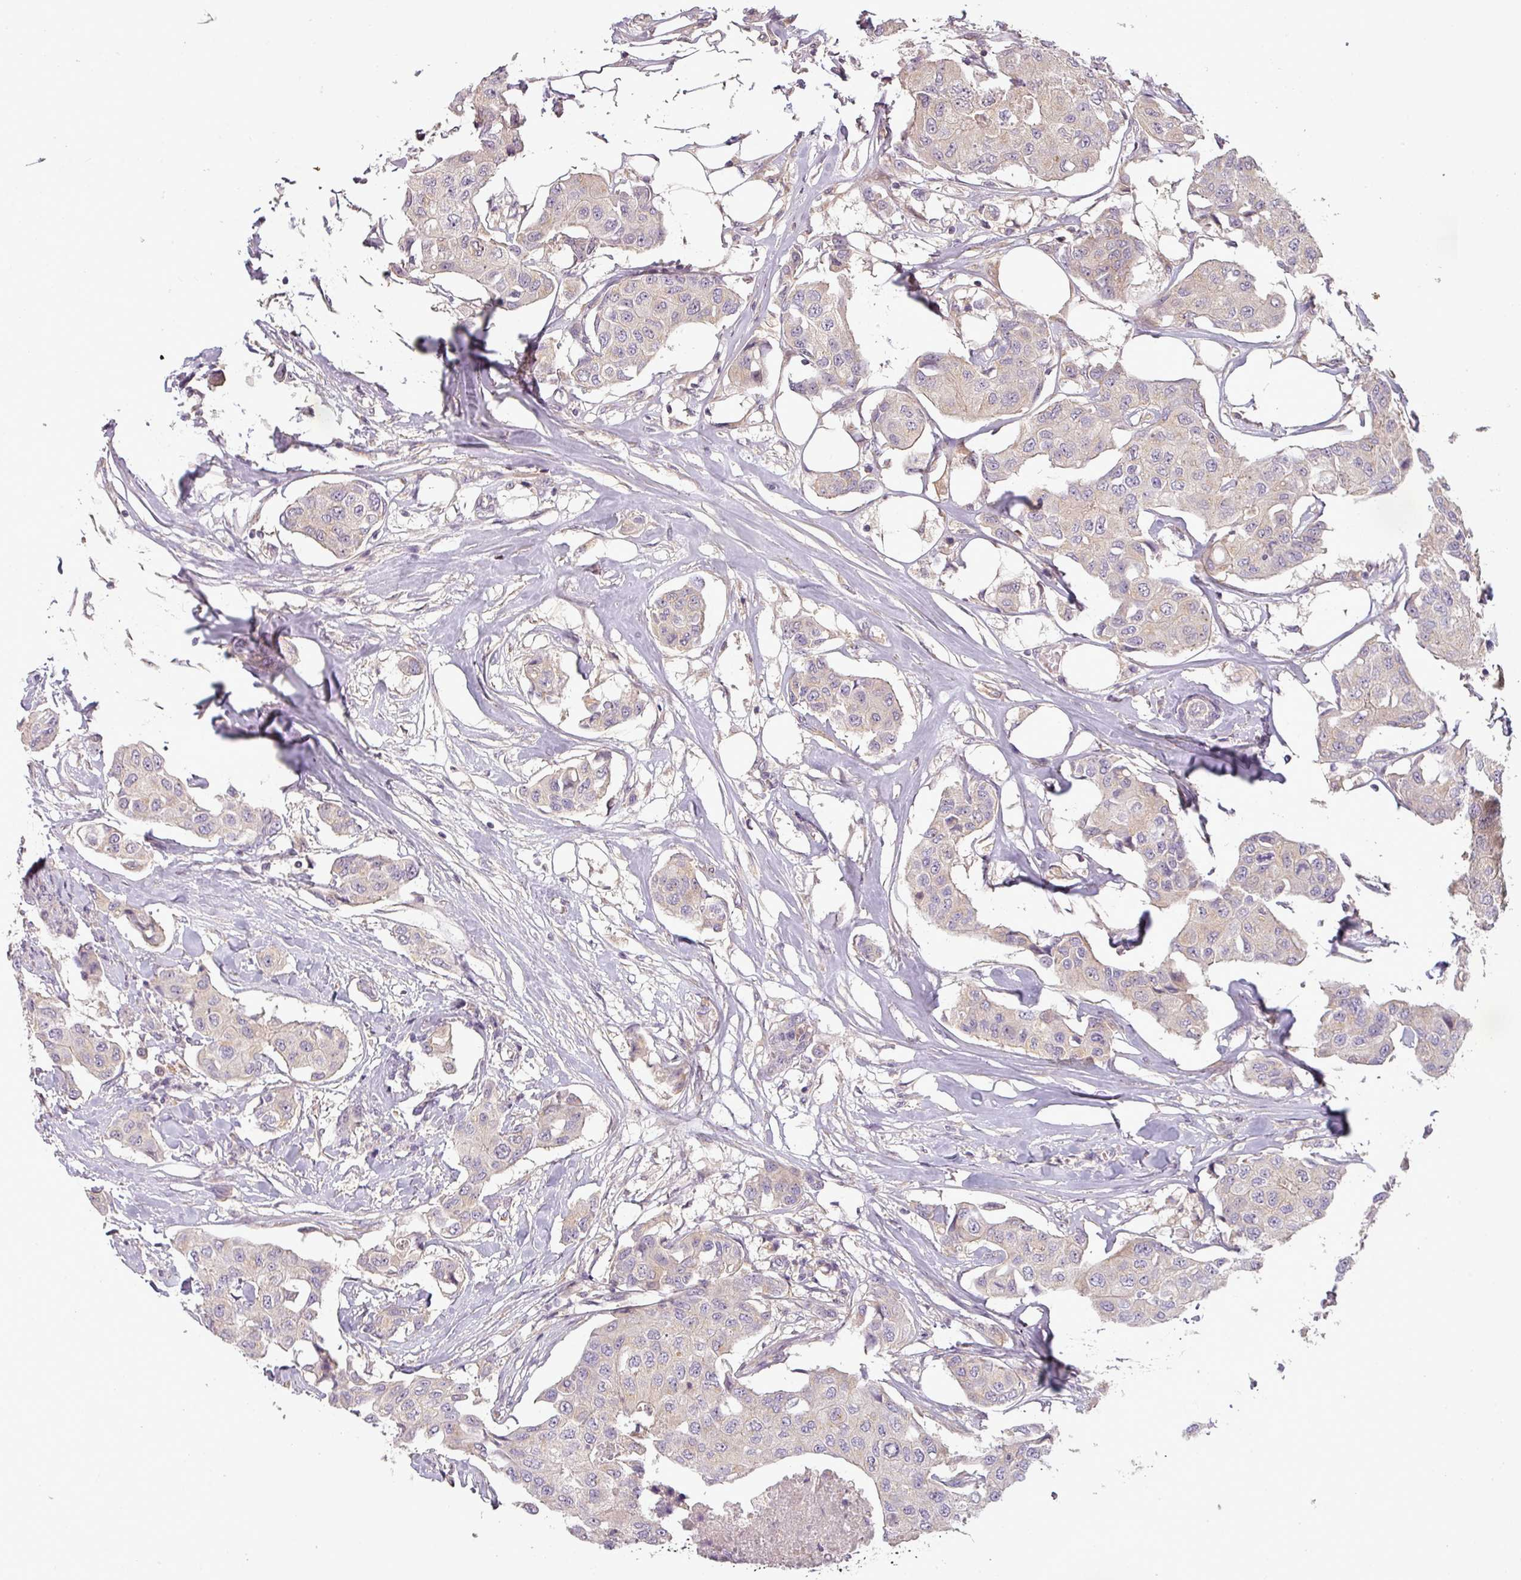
{"staining": {"intensity": "weak", "quantity": "<25%", "location": "cytoplasmic/membranous"}, "tissue": "breast cancer", "cell_type": "Tumor cells", "image_type": "cancer", "snomed": [{"axis": "morphology", "description": "Duct carcinoma"}, {"axis": "topography", "description": "Breast"}, {"axis": "topography", "description": "Lymph node"}], "caption": "A photomicrograph of human infiltrating ductal carcinoma (breast) is negative for staining in tumor cells. (DAB immunohistochemistry with hematoxylin counter stain).", "gene": "NIN", "patient": {"sex": "female", "age": 80}}